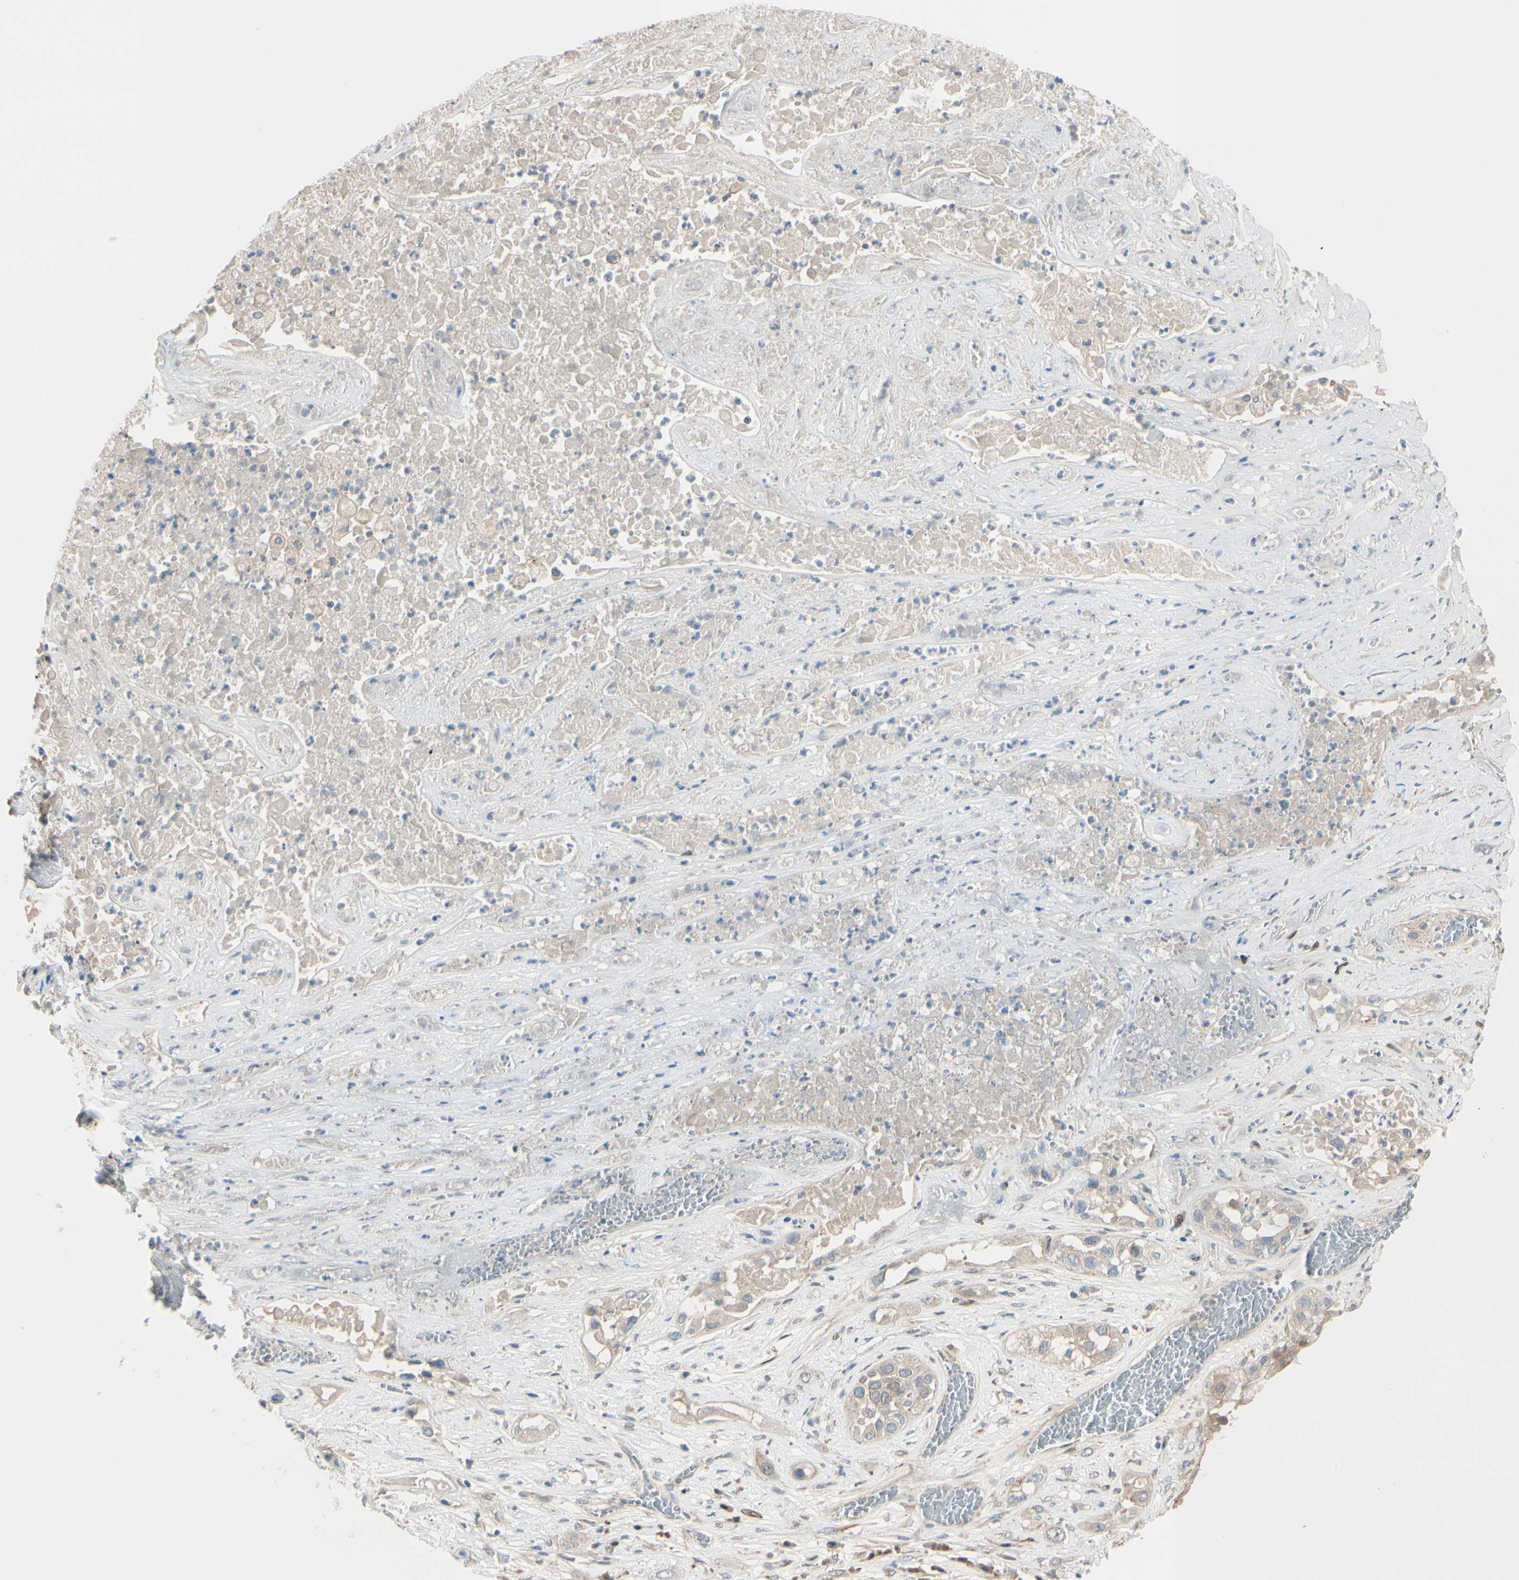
{"staining": {"intensity": "negative", "quantity": "none", "location": "none"}, "tissue": "lung cancer", "cell_type": "Tumor cells", "image_type": "cancer", "snomed": [{"axis": "morphology", "description": "Squamous cell carcinoma, NOS"}, {"axis": "topography", "description": "Lung"}], "caption": "Image shows no protein staining in tumor cells of squamous cell carcinoma (lung) tissue.", "gene": "PTTG1", "patient": {"sex": "male", "age": 71}}